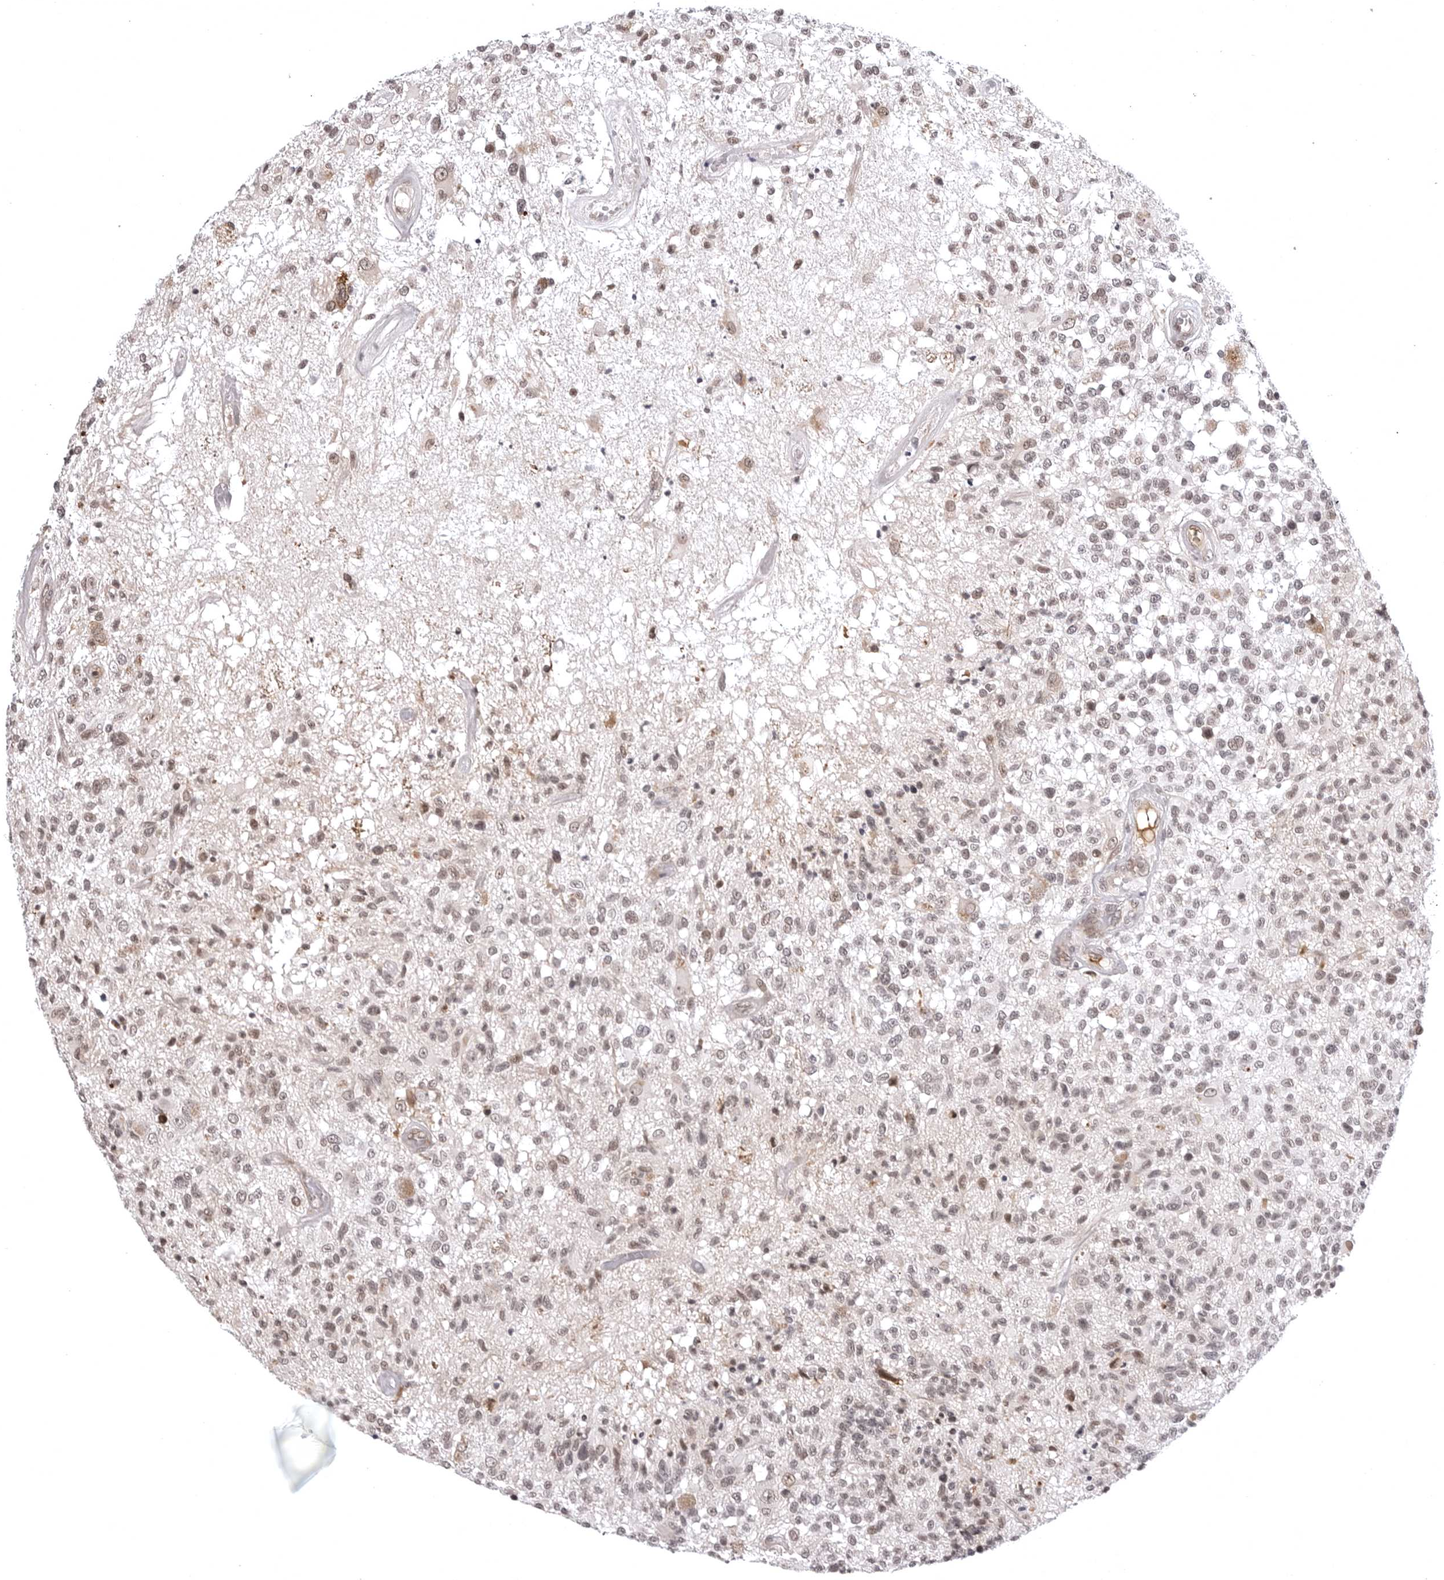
{"staining": {"intensity": "moderate", "quantity": "<25%", "location": "nuclear"}, "tissue": "glioma", "cell_type": "Tumor cells", "image_type": "cancer", "snomed": [{"axis": "morphology", "description": "Glioma, malignant, High grade"}, {"axis": "morphology", "description": "Glioblastoma, NOS"}, {"axis": "topography", "description": "Brain"}], "caption": "This is a micrograph of immunohistochemistry staining of glioblastoma, which shows moderate positivity in the nuclear of tumor cells.", "gene": "PHF3", "patient": {"sex": "male", "age": 60}}